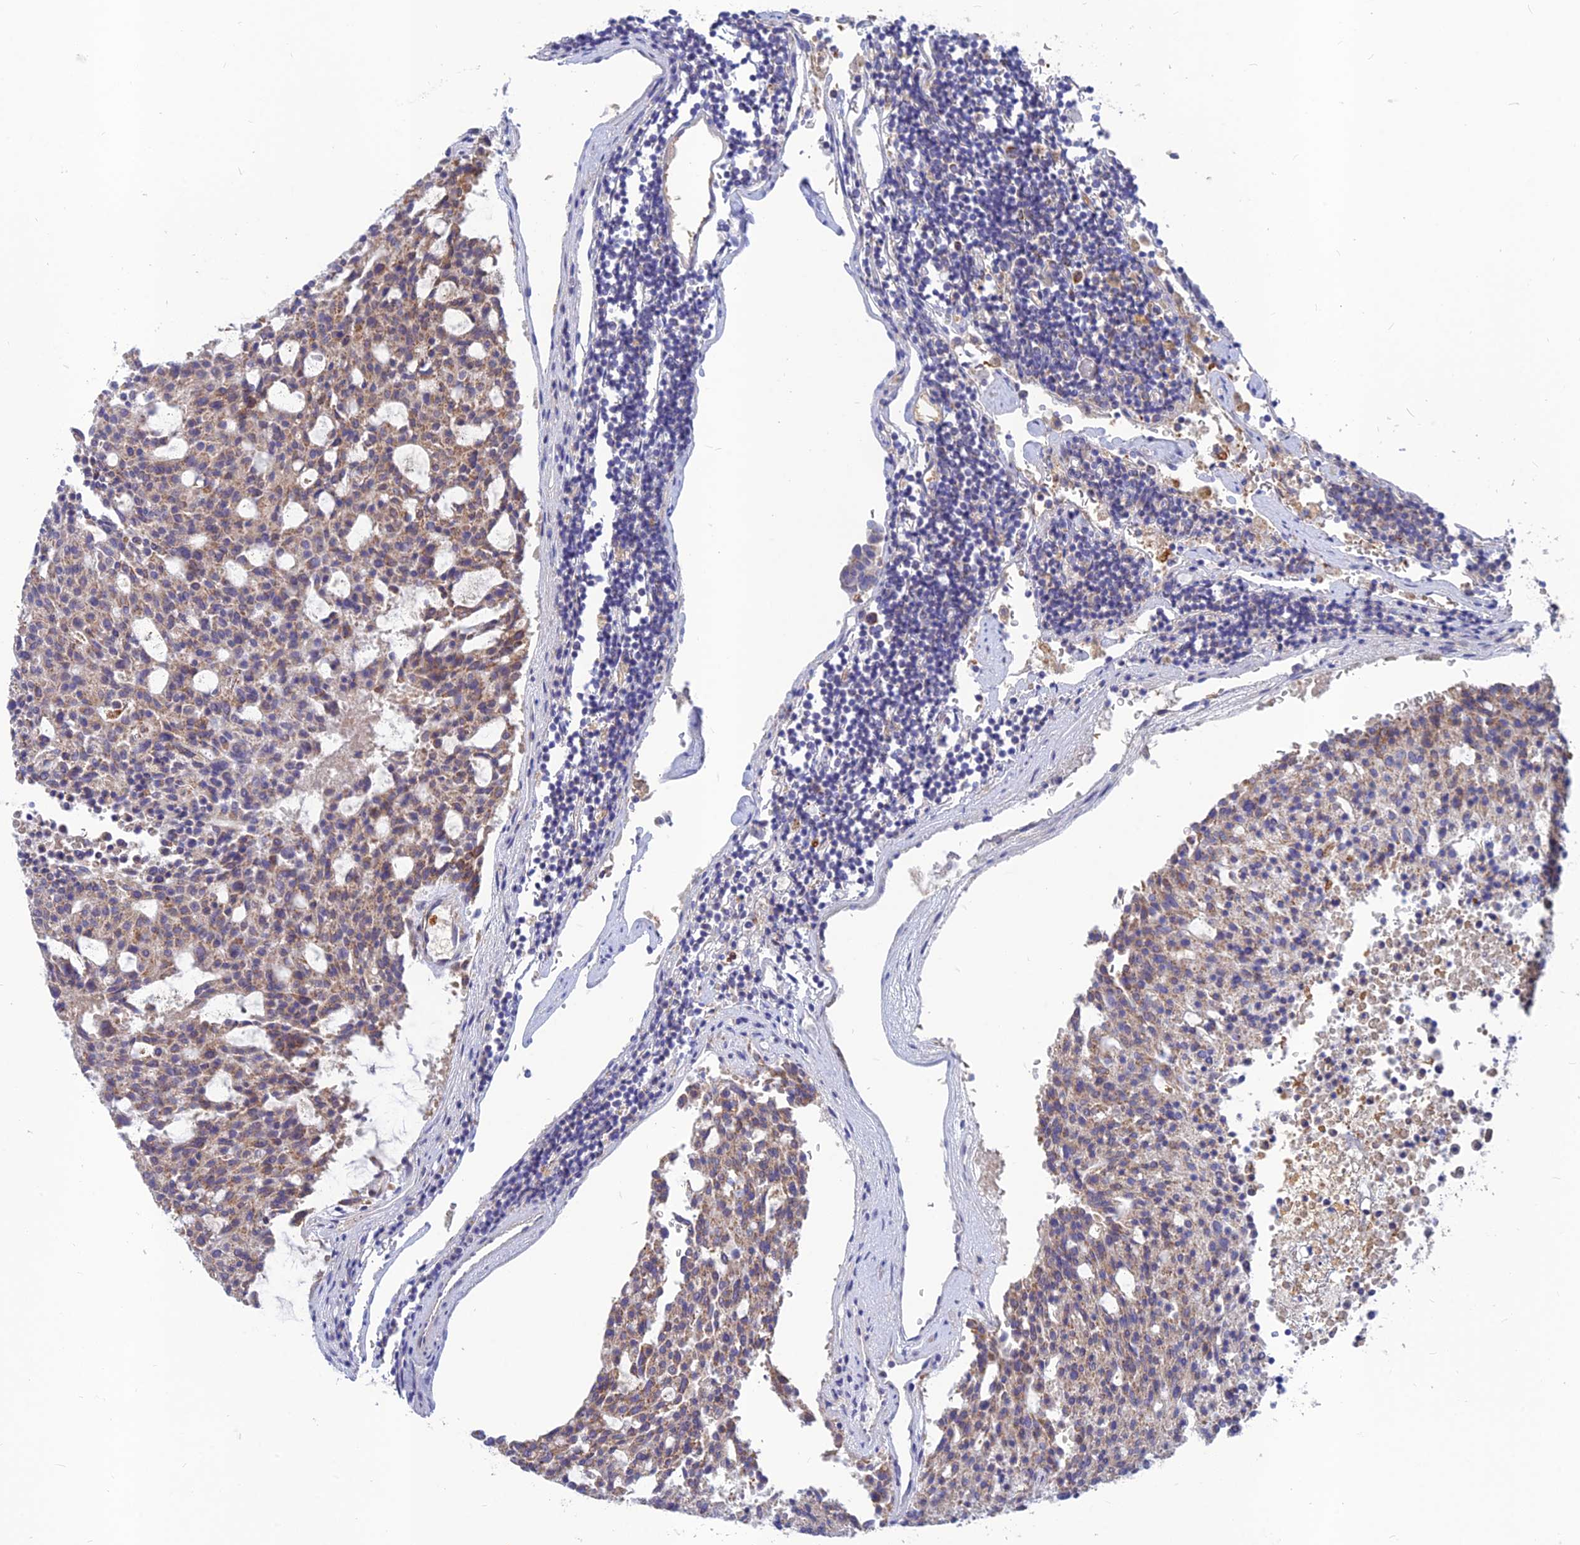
{"staining": {"intensity": "weak", "quantity": ">75%", "location": "cytoplasmic/membranous"}, "tissue": "carcinoid", "cell_type": "Tumor cells", "image_type": "cancer", "snomed": [{"axis": "morphology", "description": "Carcinoid, malignant, NOS"}, {"axis": "topography", "description": "Pancreas"}], "caption": "Weak cytoplasmic/membranous positivity is appreciated in approximately >75% of tumor cells in carcinoid.", "gene": "CACNA1B", "patient": {"sex": "female", "age": 54}}